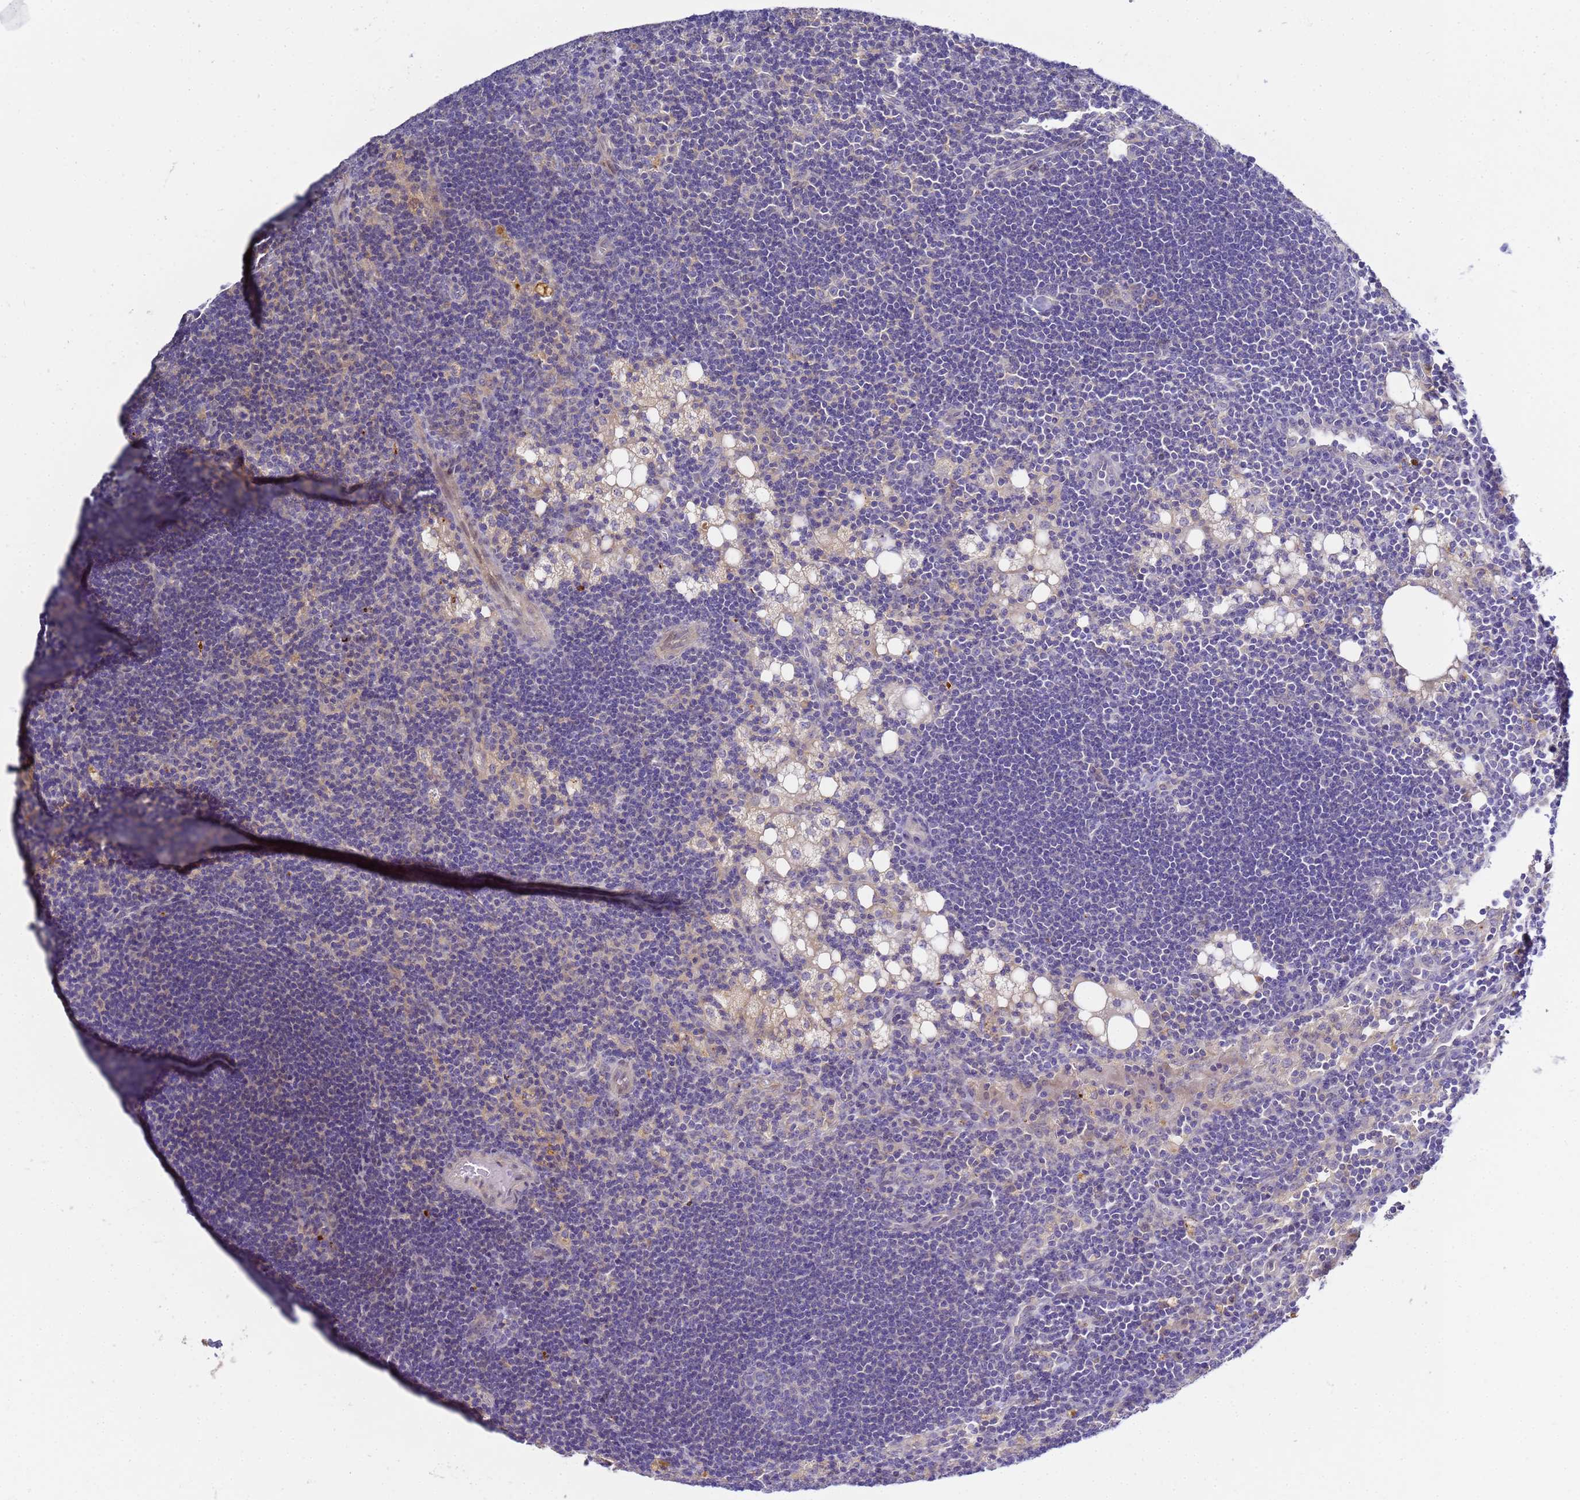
{"staining": {"intensity": "negative", "quantity": "none", "location": "none"}, "tissue": "lymph node", "cell_type": "Germinal center cells", "image_type": "normal", "snomed": [{"axis": "morphology", "description": "Normal tissue, NOS"}, {"axis": "topography", "description": "Lymph node"}], "caption": "High power microscopy photomicrograph of an immunohistochemistry micrograph of normal lymph node, revealing no significant expression in germinal center cells. Brightfield microscopy of IHC stained with DAB (3,3'-diaminobenzidine) (brown) and hematoxylin (blue), captured at high magnification.", "gene": "TBCD", "patient": {"sex": "male", "age": 24}}